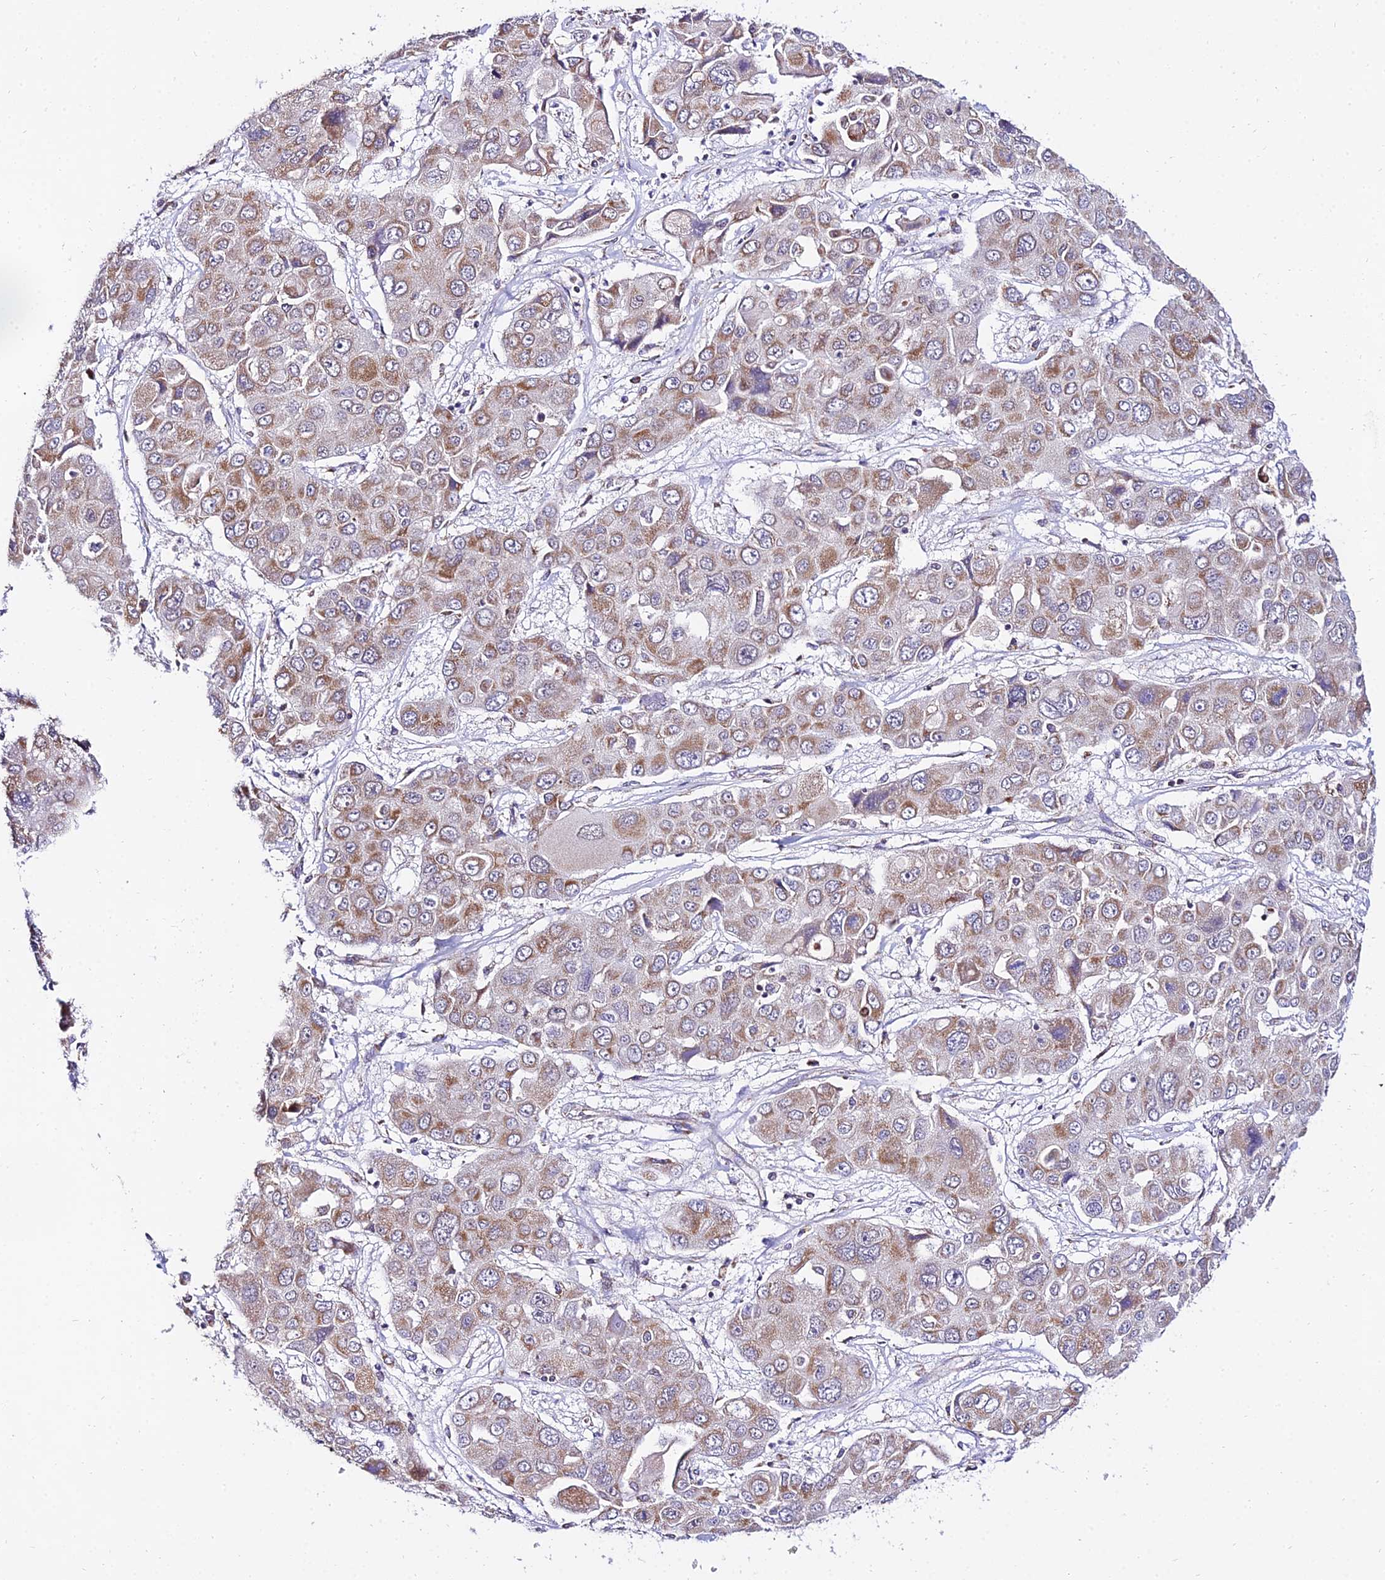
{"staining": {"intensity": "moderate", "quantity": "25%-75%", "location": "cytoplasmic/membranous"}, "tissue": "liver cancer", "cell_type": "Tumor cells", "image_type": "cancer", "snomed": [{"axis": "morphology", "description": "Cholangiocarcinoma"}, {"axis": "topography", "description": "Liver"}], "caption": "High-power microscopy captured an IHC histopathology image of liver cholangiocarcinoma, revealing moderate cytoplasmic/membranous expression in approximately 25%-75% of tumor cells.", "gene": "ATP5PB", "patient": {"sex": "male", "age": 67}}